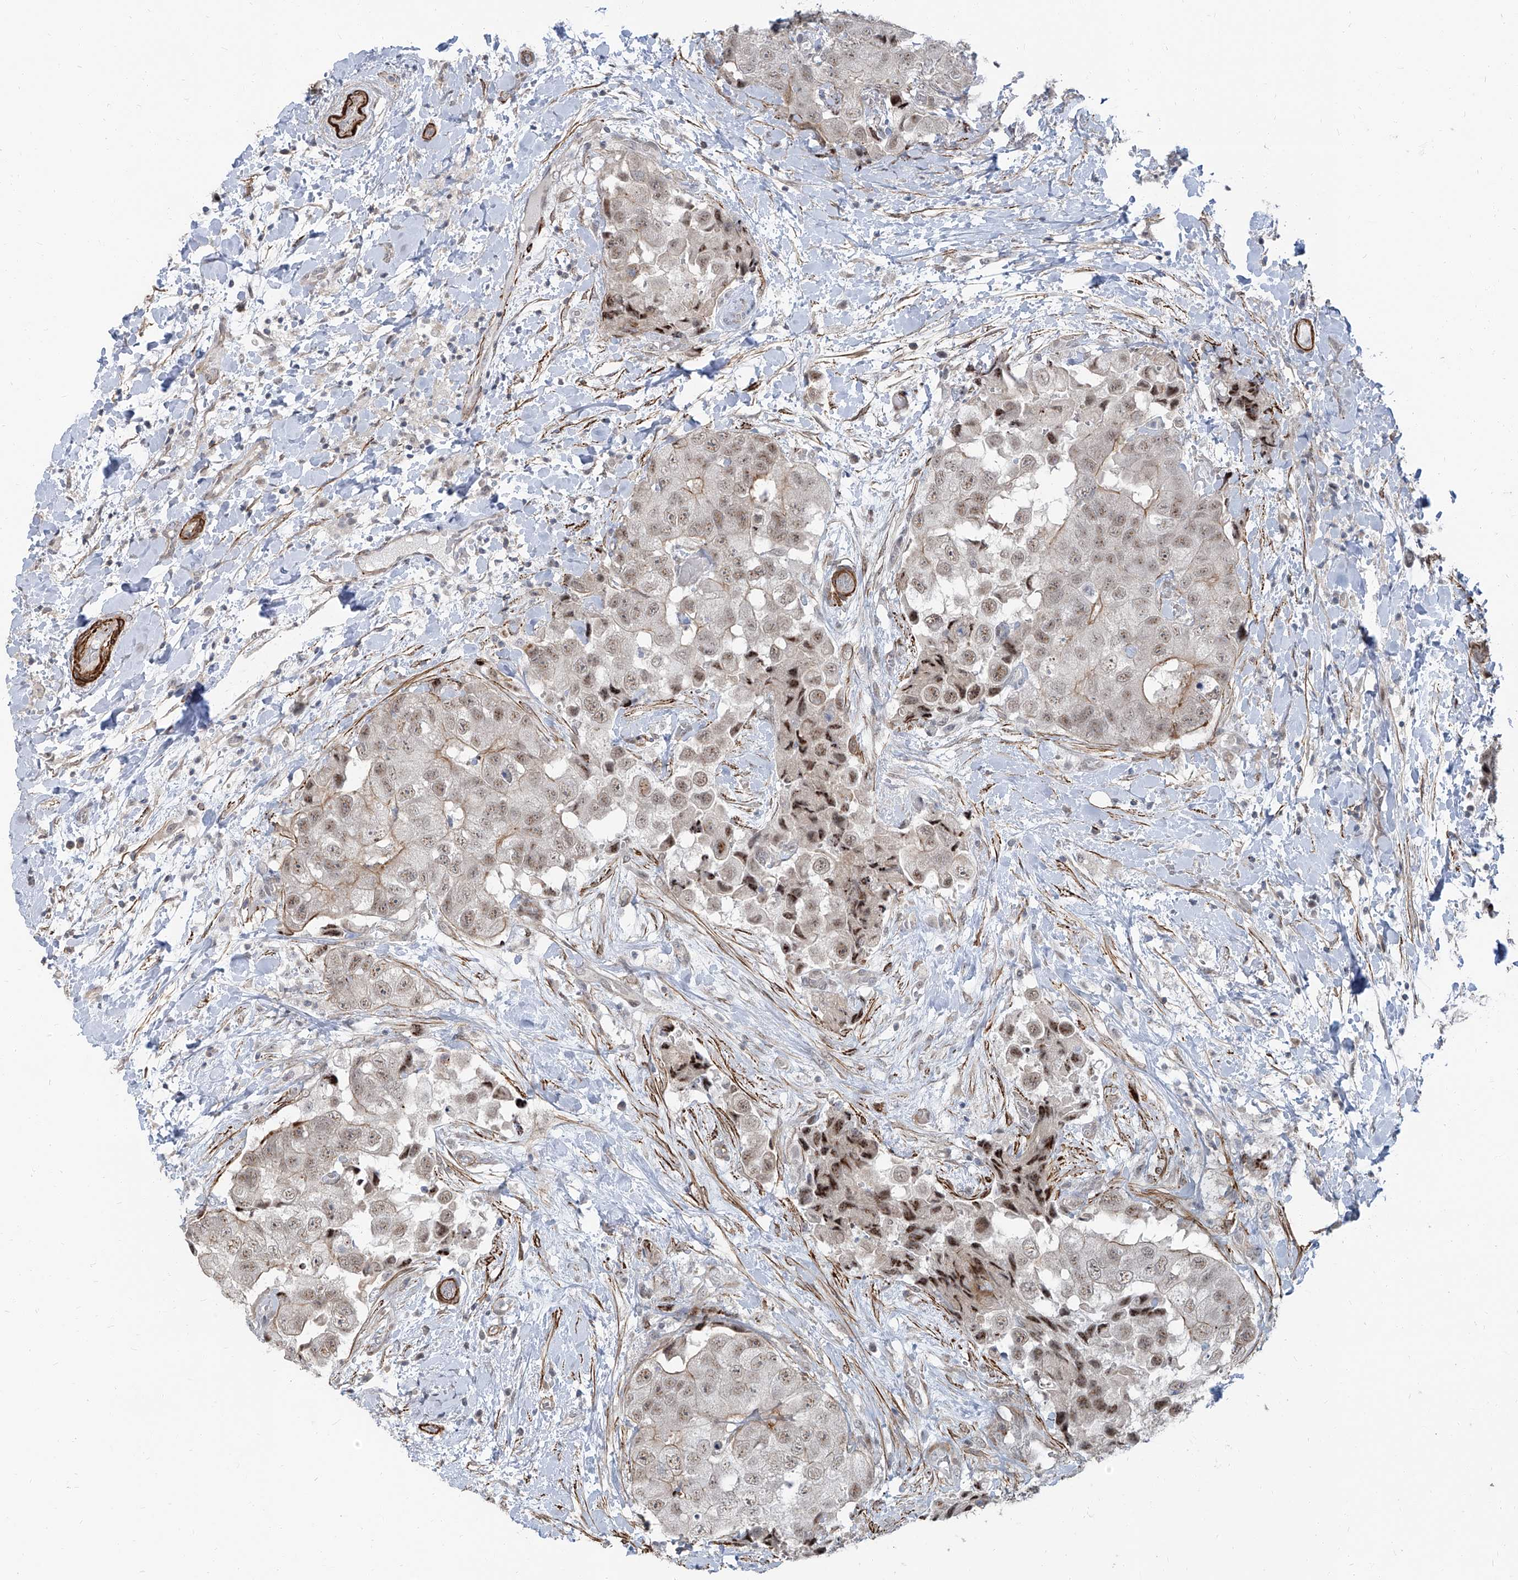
{"staining": {"intensity": "weak", "quantity": ">75%", "location": "nuclear"}, "tissue": "breast cancer", "cell_type": "Tumor cells", "image_type": "cancer", "snomed": [{"axis": "morphology", "description": "Normal tissue, NOS"}, {"axis": "morphology", "description": "Duct carcinoma"}, {"axis": "topography", "description": "Breast"}], "caption": "Breast cancer stained with a brown dye displays weak nuclear positive positivity in approximately >75% of tumor cells.", "gene": "TXLNB", "patient": {"sex": "female", "age": 62}}